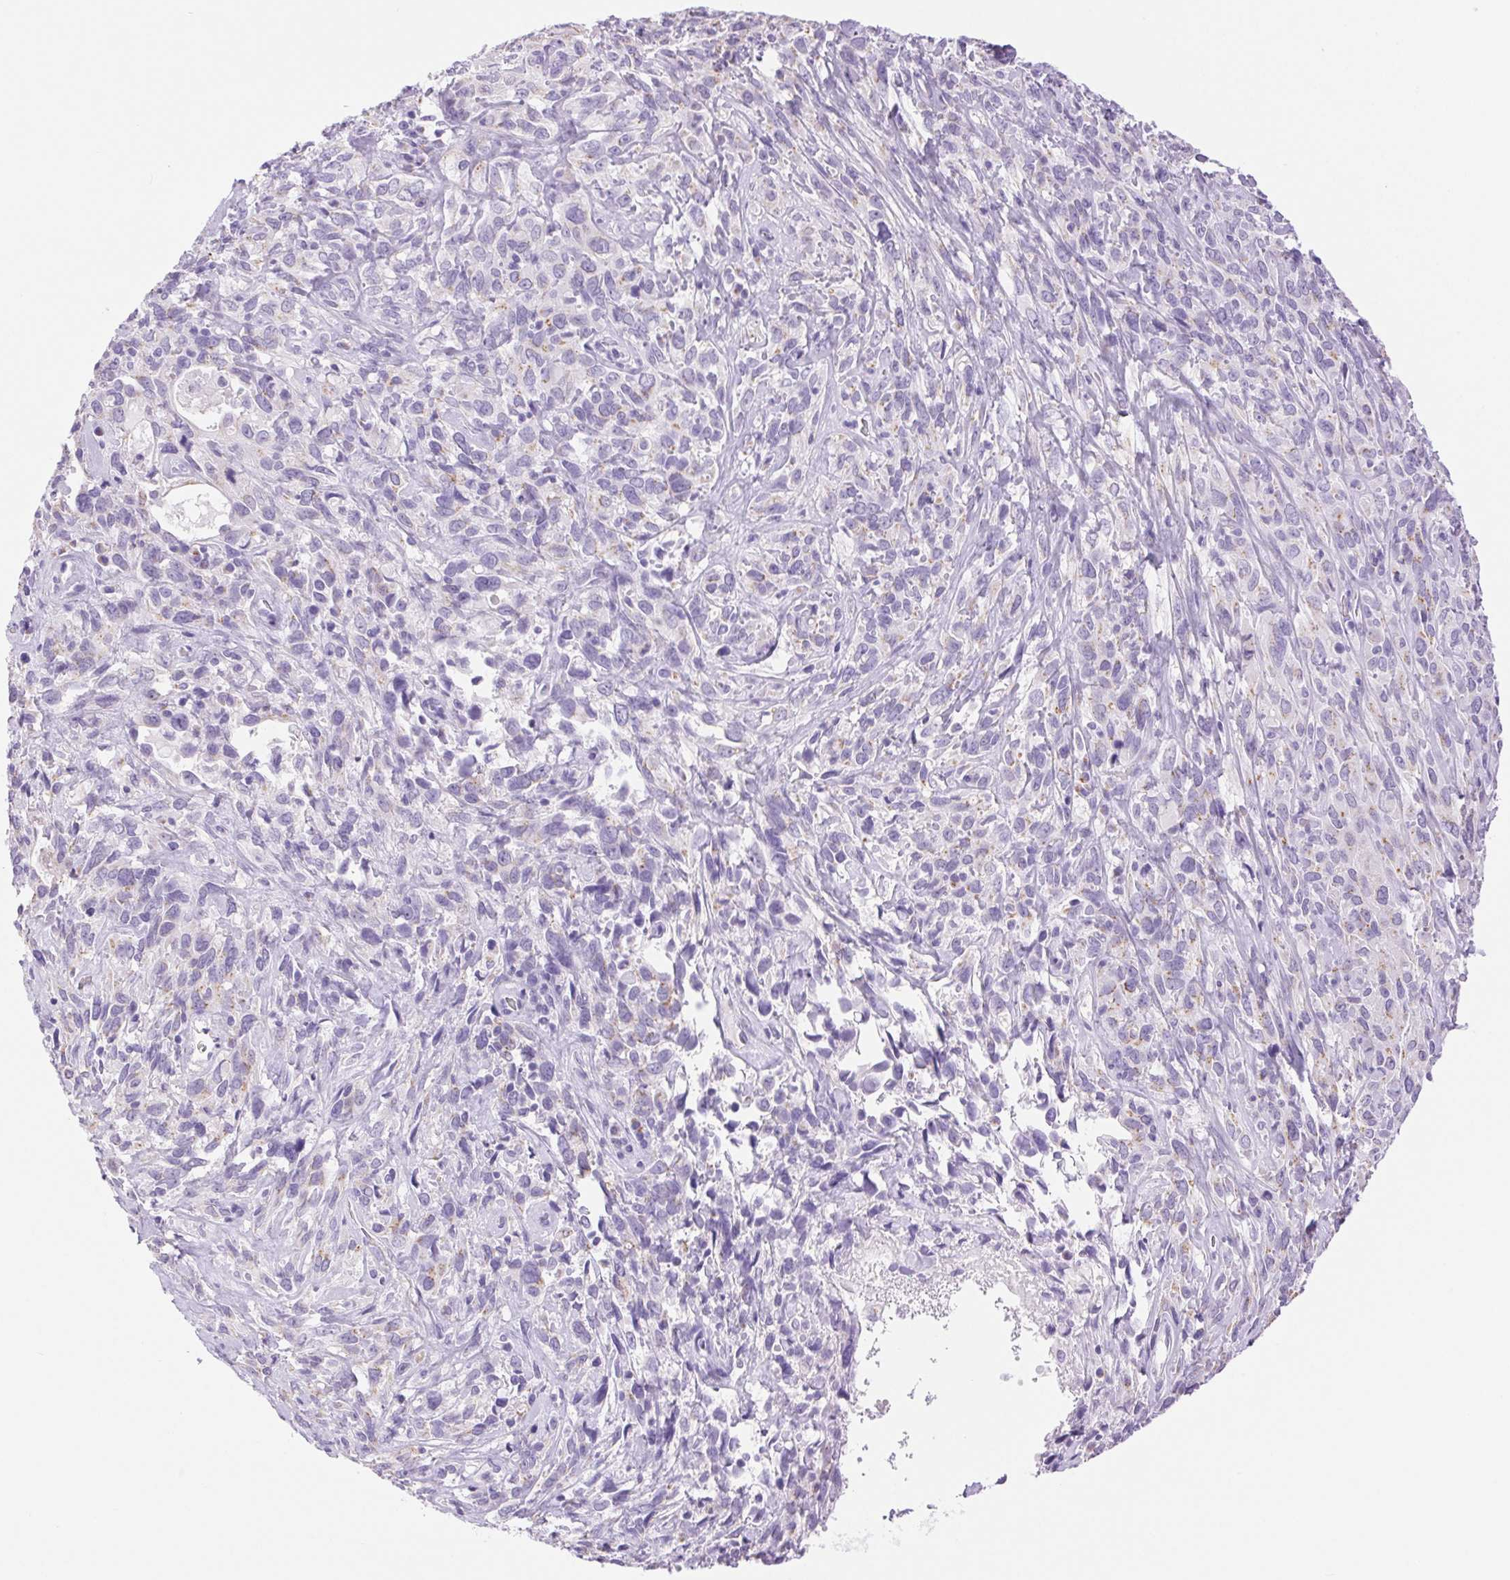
{"staining": {"intensity": "weak", "quantity": "<25%", "location": "cytoplasmic/membranous"}, "tissue": "cervical cancer", "cell_type": "Tumor cells", "image_type": "cancer", "snomed": [{"axis": "morphology", "description": "Normal tissue, NOS"}, {"axis": "morphology", "description": "Squamous cell carcinoma, NOS"}, {"axis": "topography", "description": "Cervix"}], "caption": "There is no significant staining in tumor cells of cervical cancer (squamous cell carcinoma). The staining was performed using DAB (3,3'-diaminobenzidine) to visualize the protein expression in brown, while the nuclei were stained in blue with hematoxylin (Magnification: 20x).", "gene": "SERPINB3", "patient": {"sex": "female", "age": 51}}